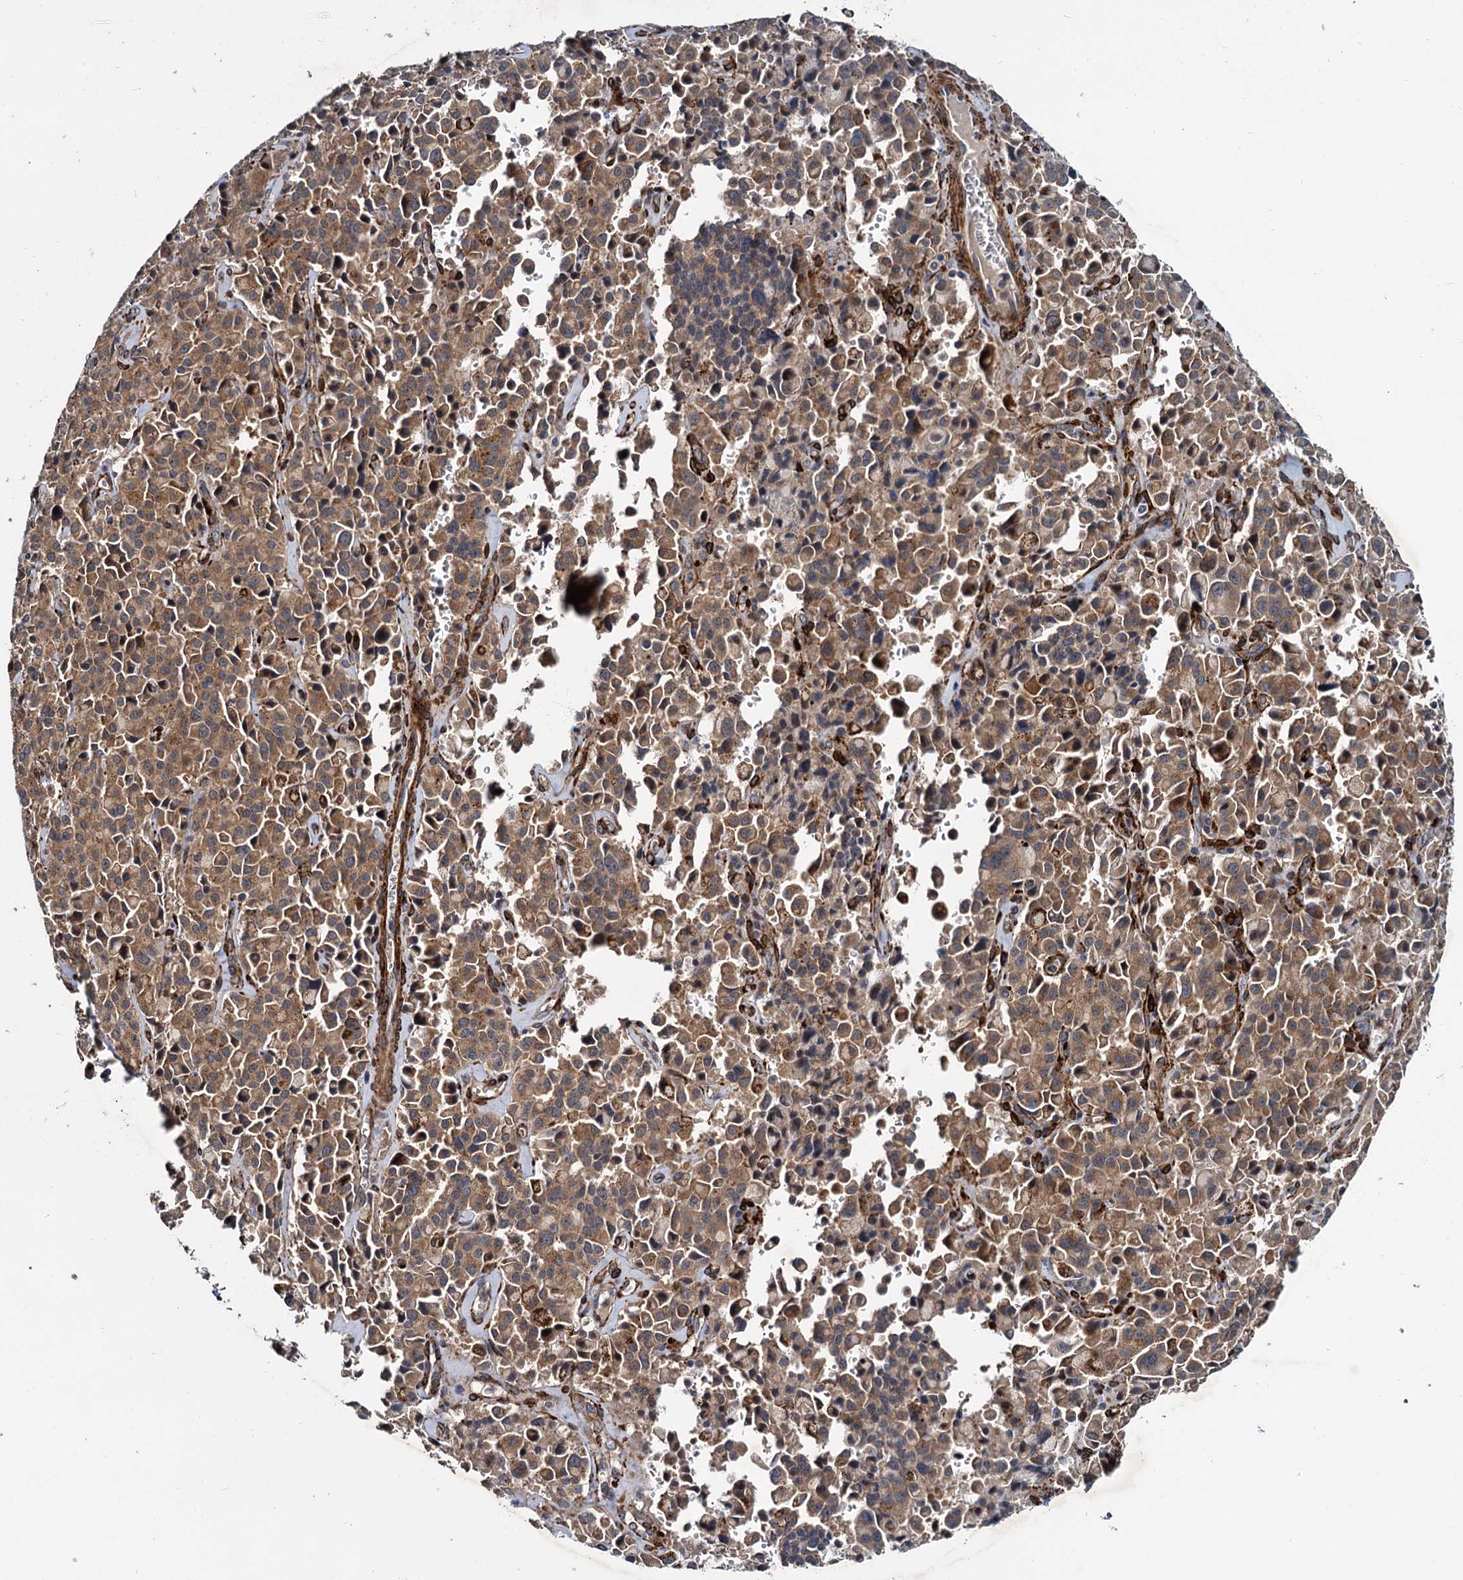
{"staining": {"intensity": "moderate", "quantity": ">75%", "location": "cytoplasmic/membranous"}, "tissue": "pancreatic cancer", "cell_type": "Tumor cells", "image_type": "cancer", "snomed": [{"axis": "morphology", "description": "Adenocarcinoma, NOS"}, {"axis": "topography", "description": "Pancreas"}], "caption": "Immunohistochemical staining of pancreatic adenocarcinoma shows medium levels of moderate cytoplasmic/membranous protein positivity in approximately >75% of tumor cells. The protein is stained brown, and the nuclei are stained in blue (DAB (3,3'-diaminobenzidine) IHC with brightfield microscopy, high magnification).", "gene": "ARHGAP42", "patient": {"sex": "male", "age": 65}}